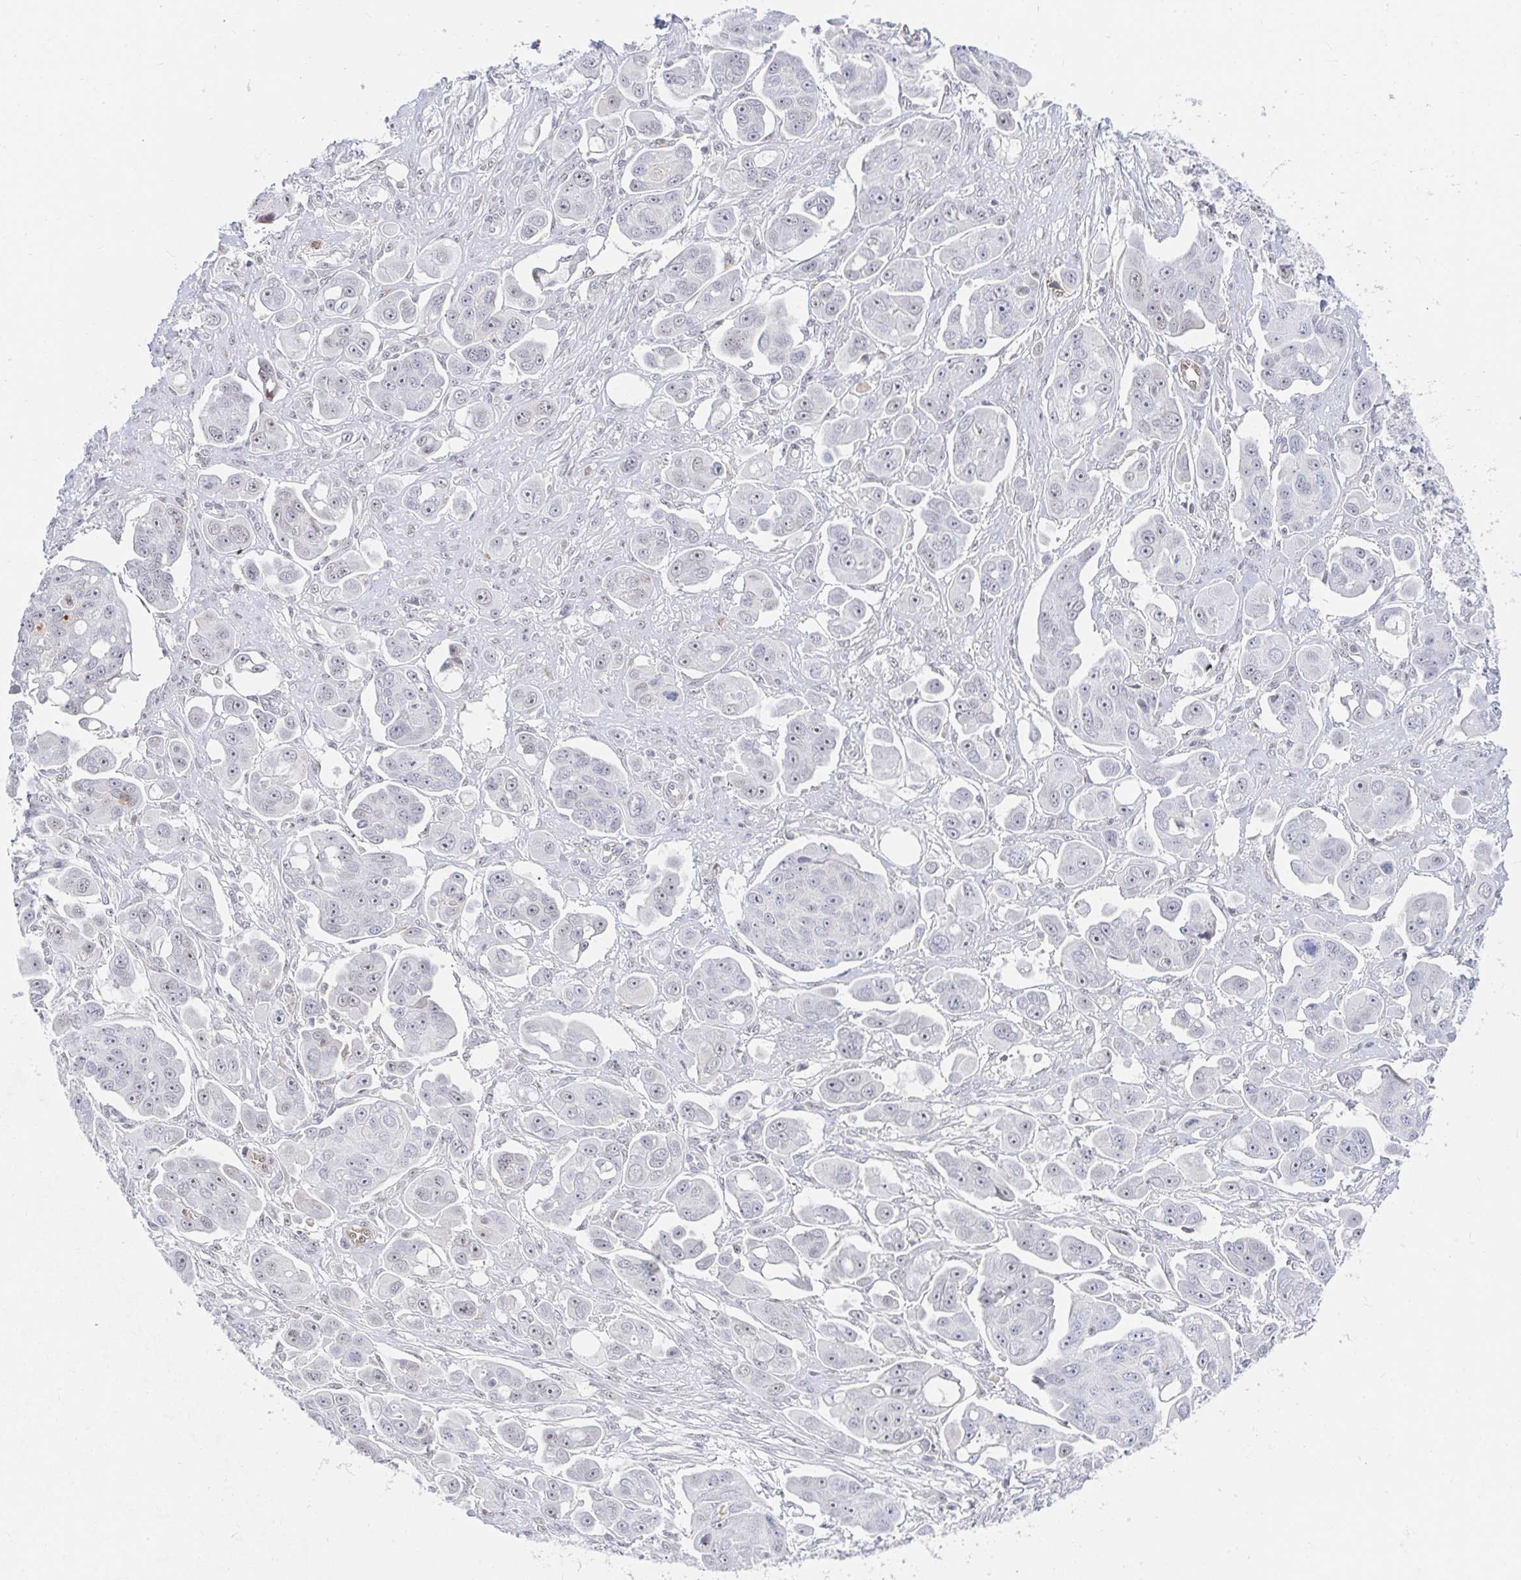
{"staining": {"intensity": "weak", "quantity": "<25%", "location": "nuclear"}, "tissue": "ovarian cancer", "cell_type": "Tumor cells", "image_type": "cancer", "snomed": [{"axis": "morphology", "description": "Carcinoma, endometroid"}, {"axis": "topography", "description": "Ovary"}], "caption": "A photomicrograph of human endometroid carcinoma (ovarian) is negative for staining in tumor cells. Nuclei are stained in blue.", "gene": "COL28A1", "patient": {"sex": "female", "age": 70}}